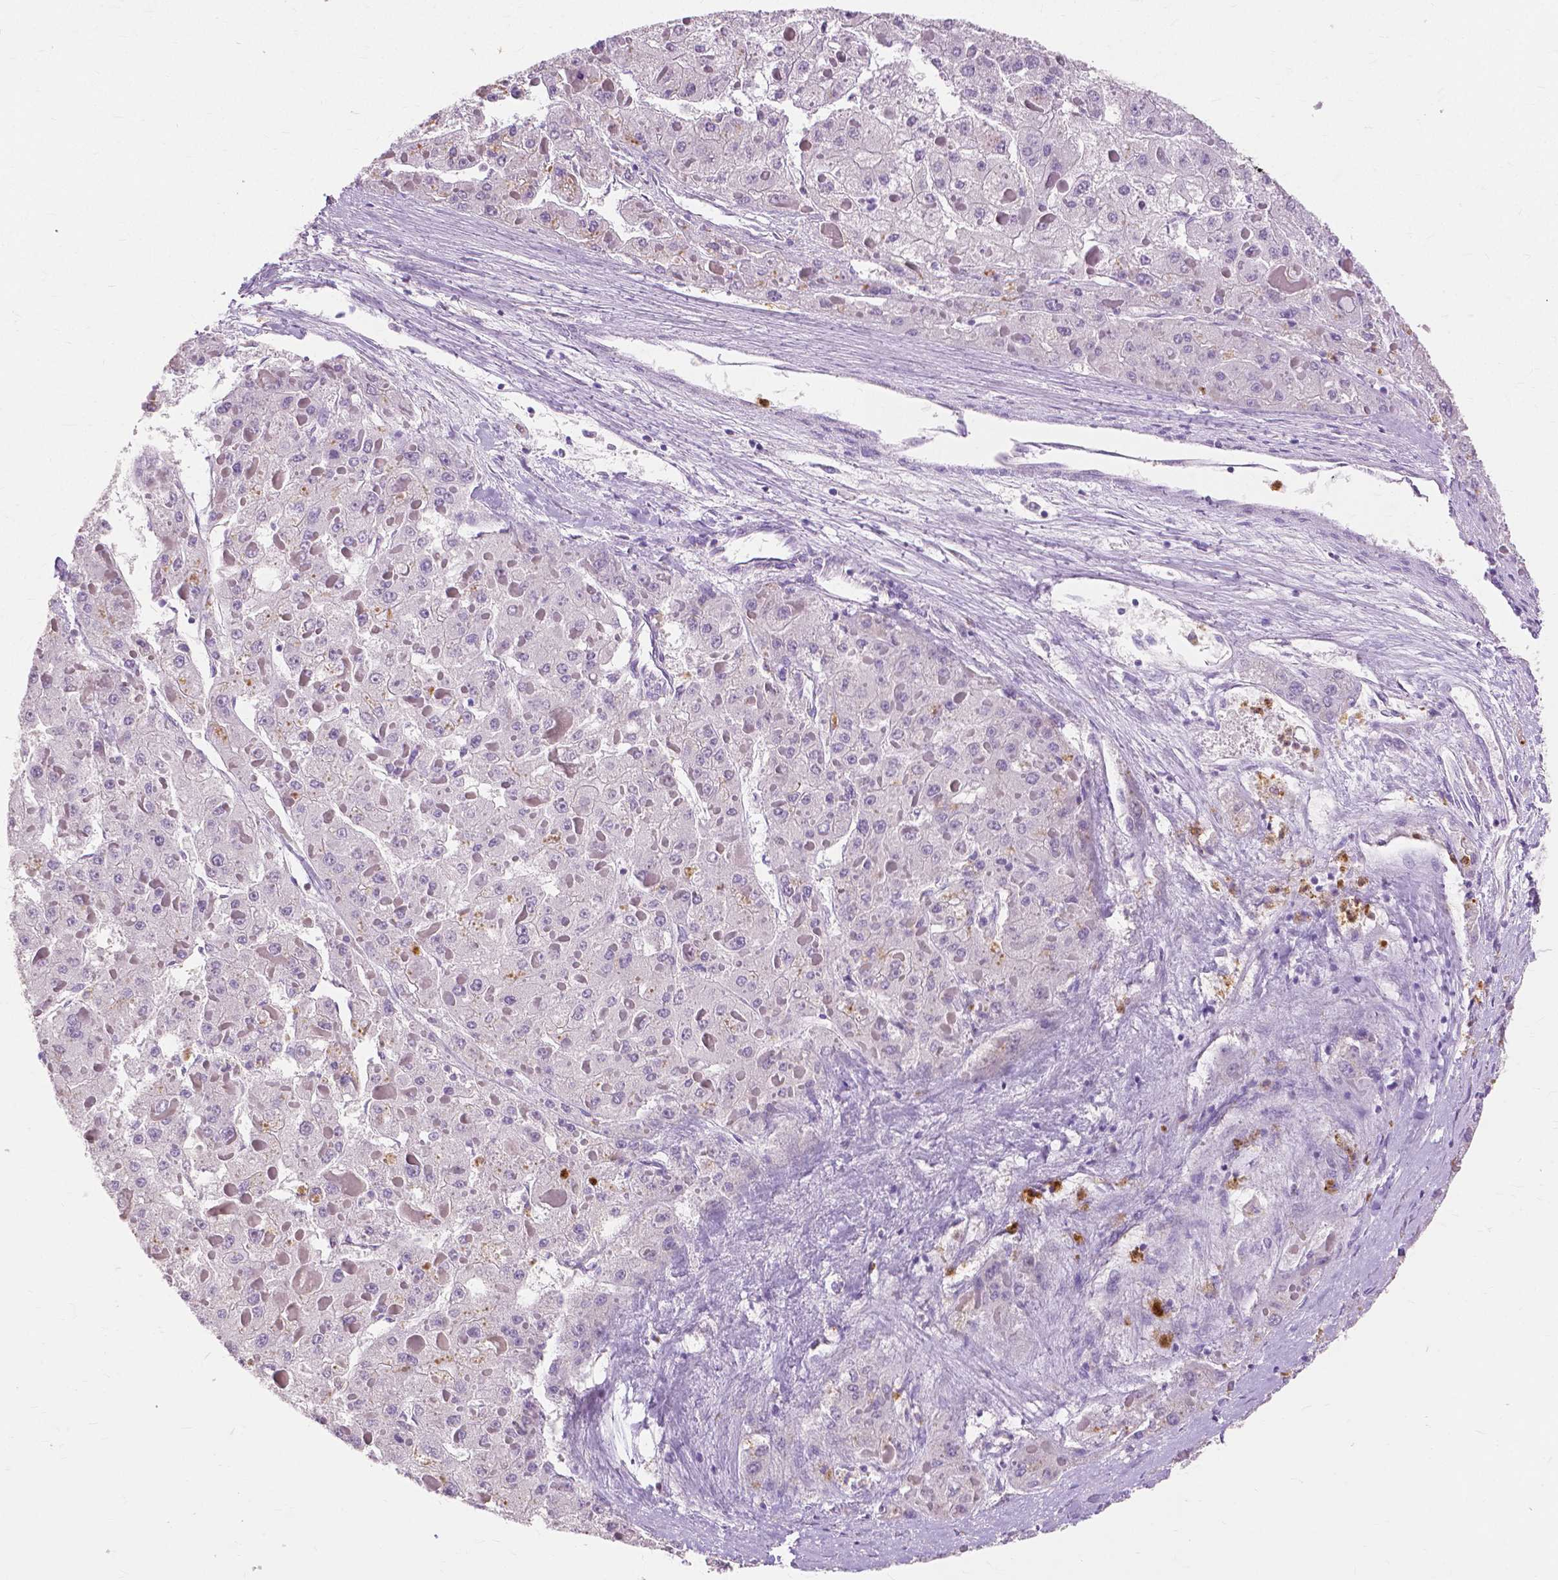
{"staining": {"intensity": "negative", "quantity": "none", "location": "none"}, "tissue": "liver cancer", "cell_type": "Tumor cells", "image_type": "cancer", "snomed": [{"axis": "morphology", "description": "Carcinoma, Hepatocellular, NOS"}, {"axis": "topography", "description": "Liver"}], "caption": "This is an immunohistochemistry (IHC) photomicrograph of liver cancer (hepatocellular carcinoma). There is no positivity in tumor cells.", "gene": "CXCR2", "patient": {"sex": "female", "age": 73}}